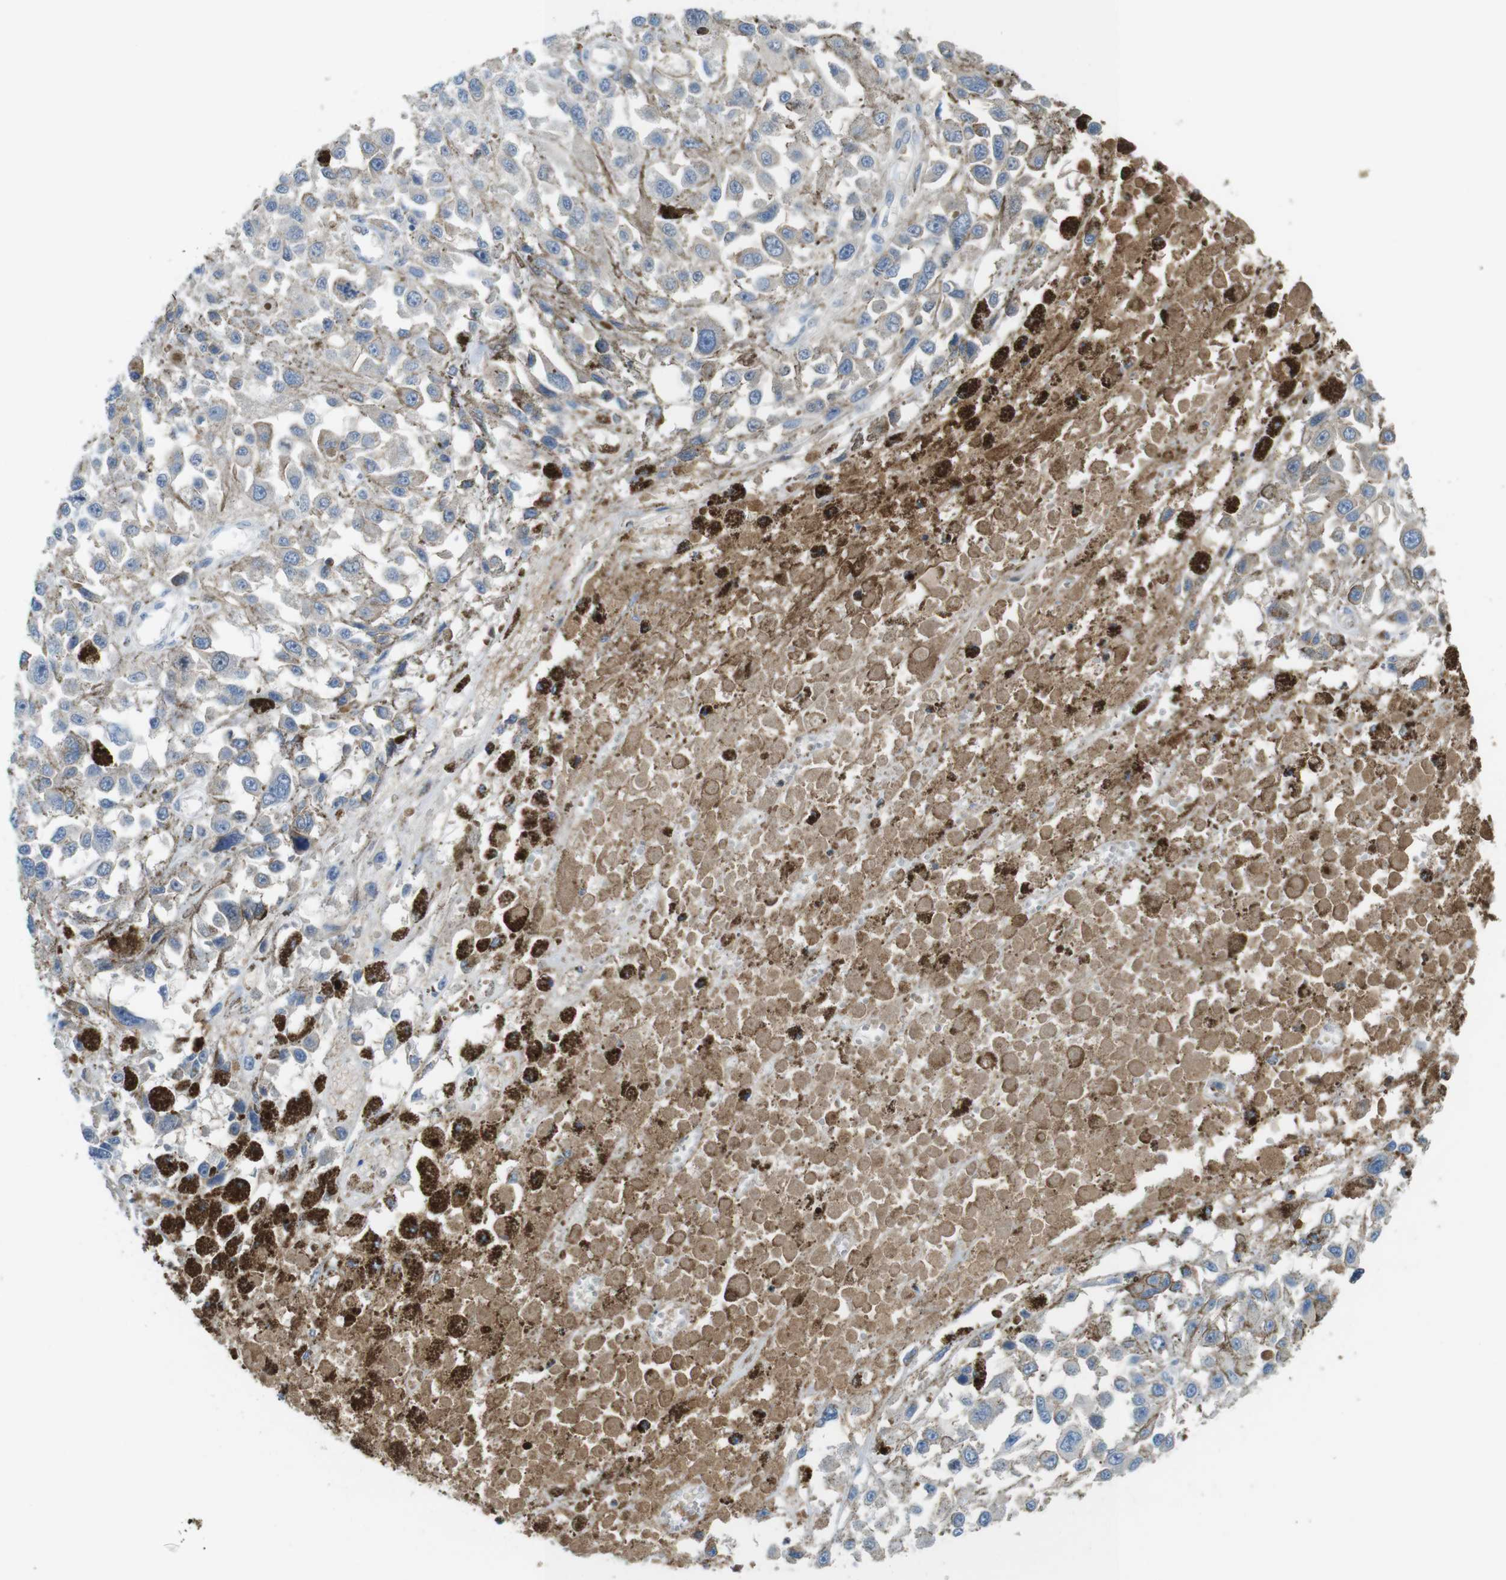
{"staining": {"intensity": "negative", "quantity": "none", "location": "none"}, "tissue": "melanoma", "cell_type": "Tumor cells", "image_type": "cancer", "snomed": [{"axis": "morphology", "description": "Malignant melanoma, Metastatic site"}, {"axis": "topography", "description": "Lymph node"}], "caption": "Tumor cells show no significant protein expression in melanoma.", "gene": "LTBP4", "patient": {"sex": "male", "age": 59}}